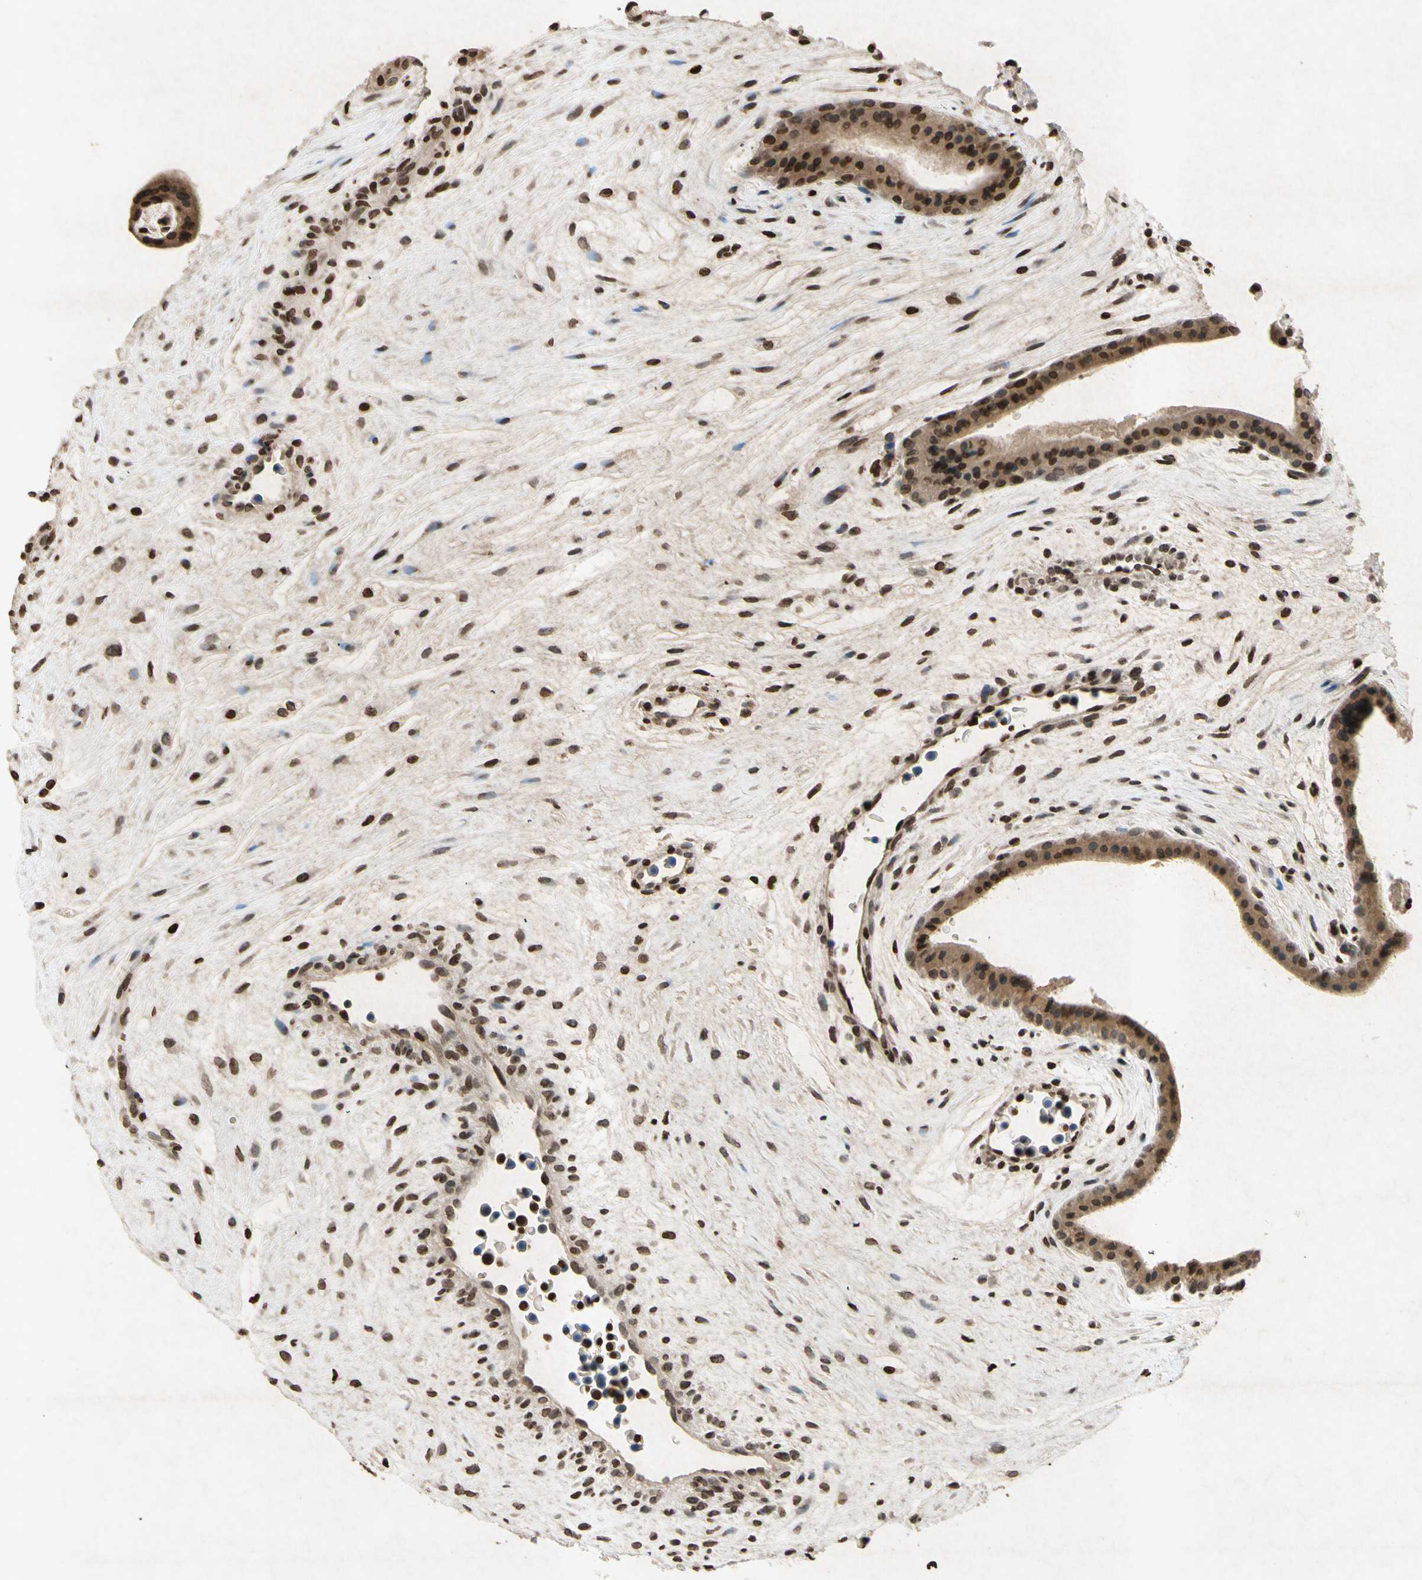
{"staining": {"intensity": "moderate", "quantity": ">75%", "location": "cytoplasmic/membranous"}, "tissue": "placenta", "cell_type": "Trophoblastic cells", "image_type": "normal", "snomed": [{"axis": "morphology", "description": "Normal tissue, NOS"}, {"axis": "topography", "description": "Placenta"}], "caption": "Protein expression analysis of unremarkable human placenta reveals moderate cytoplasmic/membranous expression in about >75% of trophoblastic cells. Immunohistochemistry stains the protein of interest in brown and the nuclei are stained blue.", "gene": "HOXB3", "patient": {"sex": "female", "age": 35}}